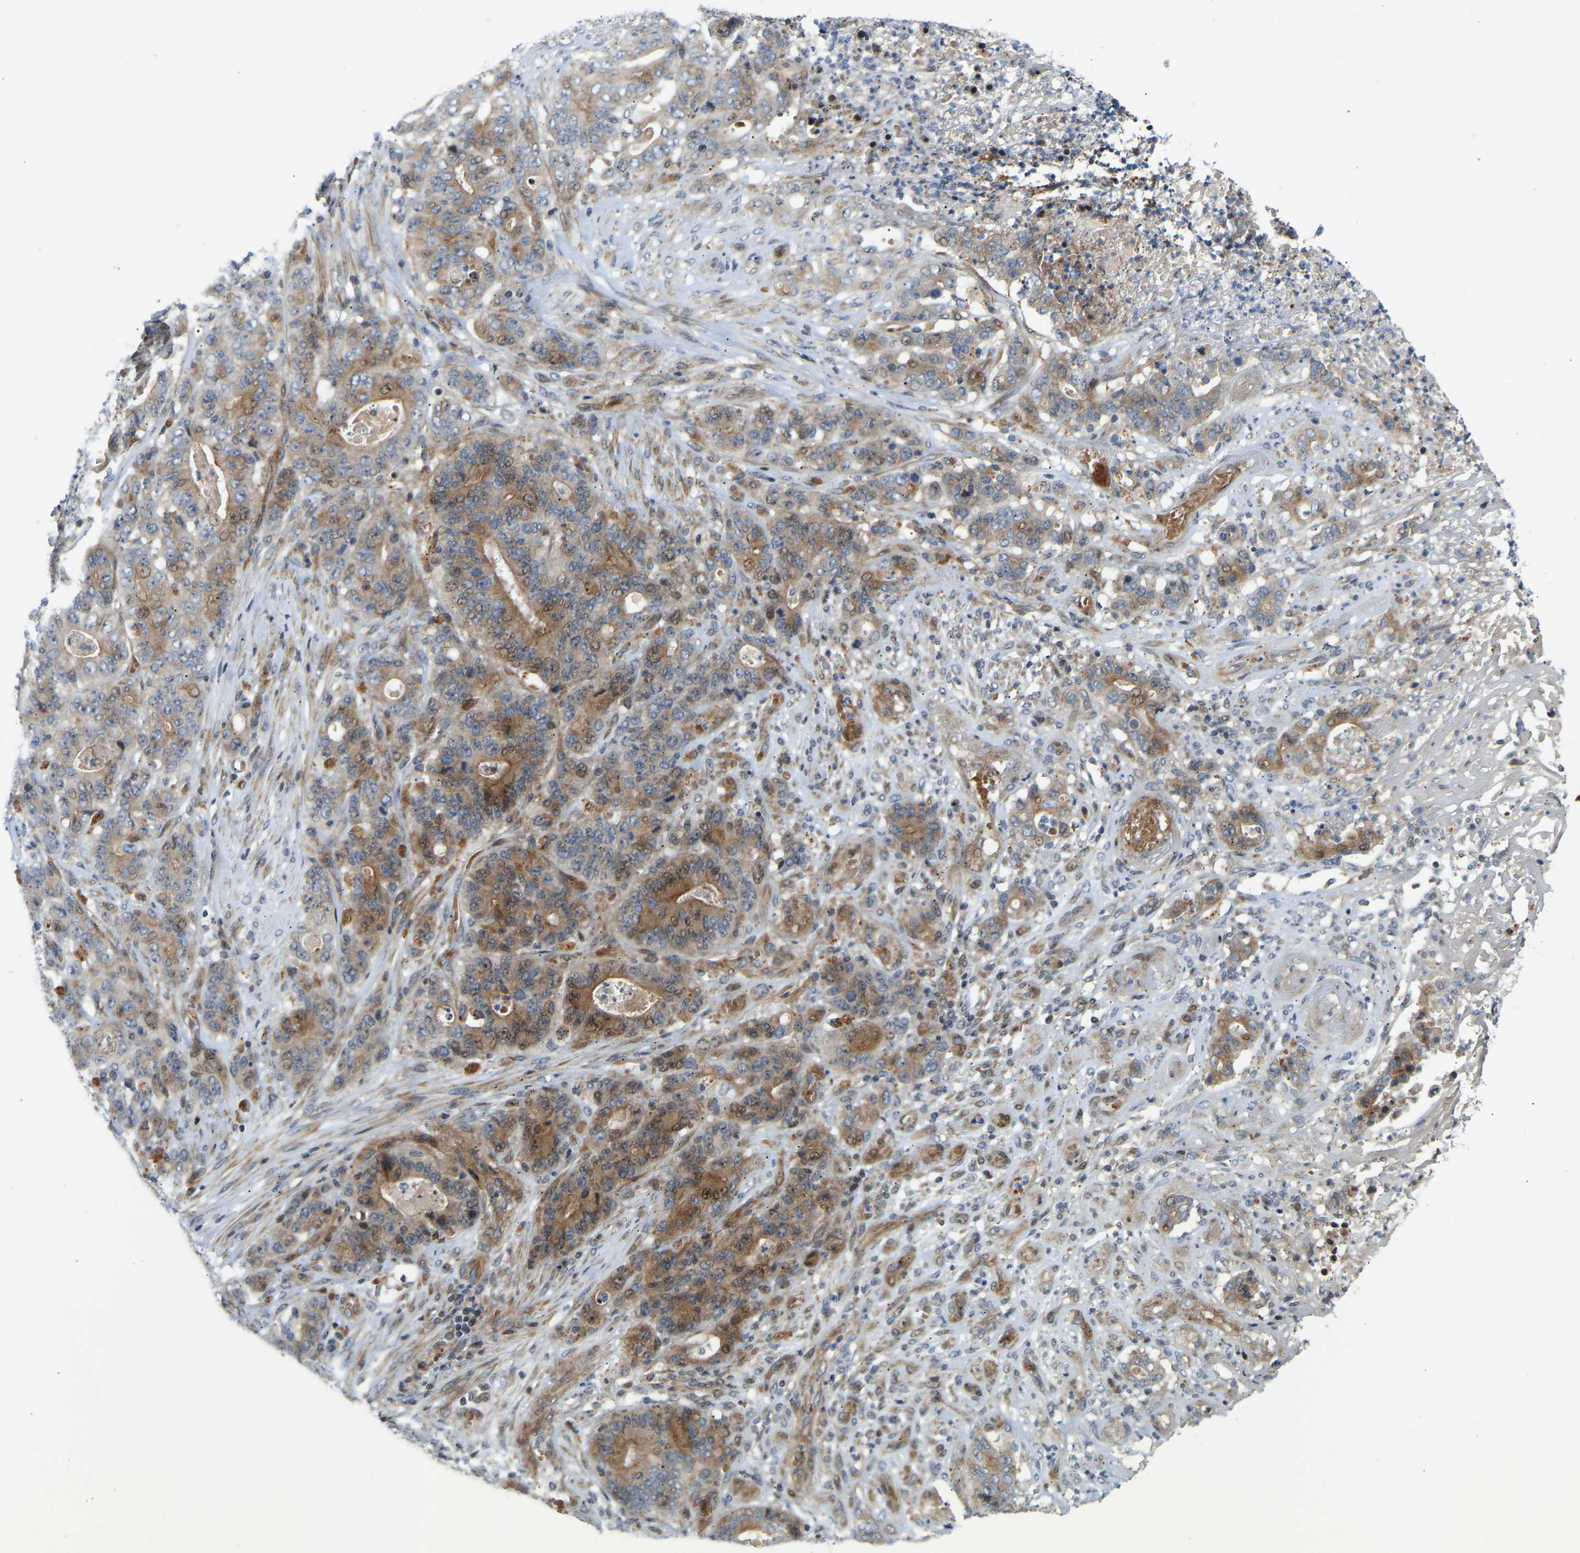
{"staining": {"intensity": "moderate", "quantity": ">75%", "location": "cytoplasmic/membranous,nuclear"}, "tissue": "stomach cancer", "cell_type": "Tumor cells", "image_type": "cancer", "snomed": [{"axis": "morphology", "description": "Adenocarcinoma, NOS"}, {"axis": "topography", "description": "Stomach"}], "caption": "Stomach cancer stained with DAB IHC shows medium levels of moderate cytoplasmic/membranous and nuclear expression in approximately >75% of tumor cells.", "gene": "POGLUT2", "patient": {"sex": "female", "age": 73}}